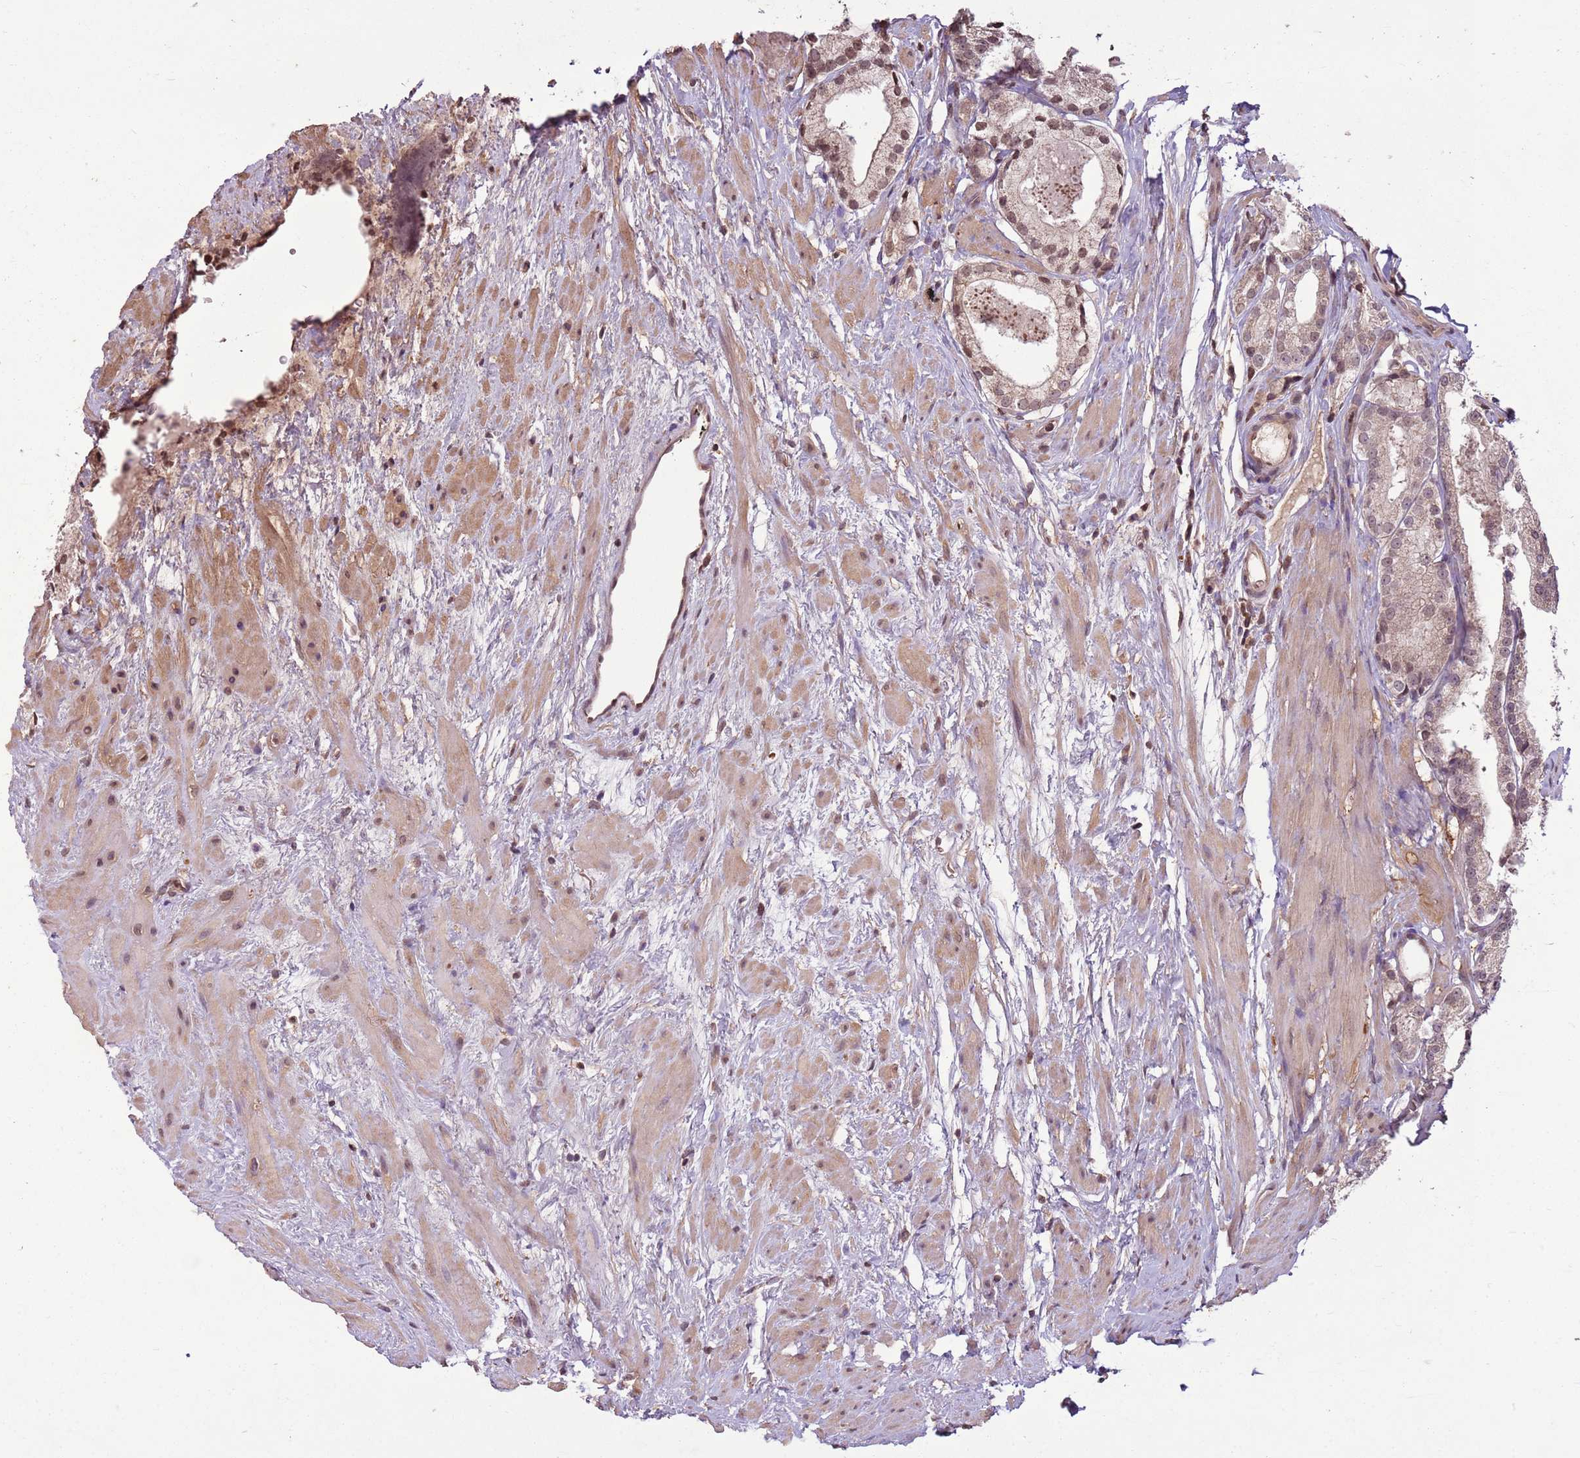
{"staining": {"intensity": "weak", "quantity": "<25%", "location": "cytoplasmic/membranous,nuclear"}, "tissue": "prostate cancer", "cell_type": "Tumor cells", "image_type": "cancer", "snomed": [{"axis": "morphology", "description": "Adenocarcinoma, Low grade"}, {"axis": "topography", "description": "Prostate"}], "caption": "Immunohistochemistry of prostate cancer (adenocarcinoma (low-grade)) displays no positivity in tumor cells.", "gene": "CAPN9", "patient": {"sex": "male", "age": 68}}